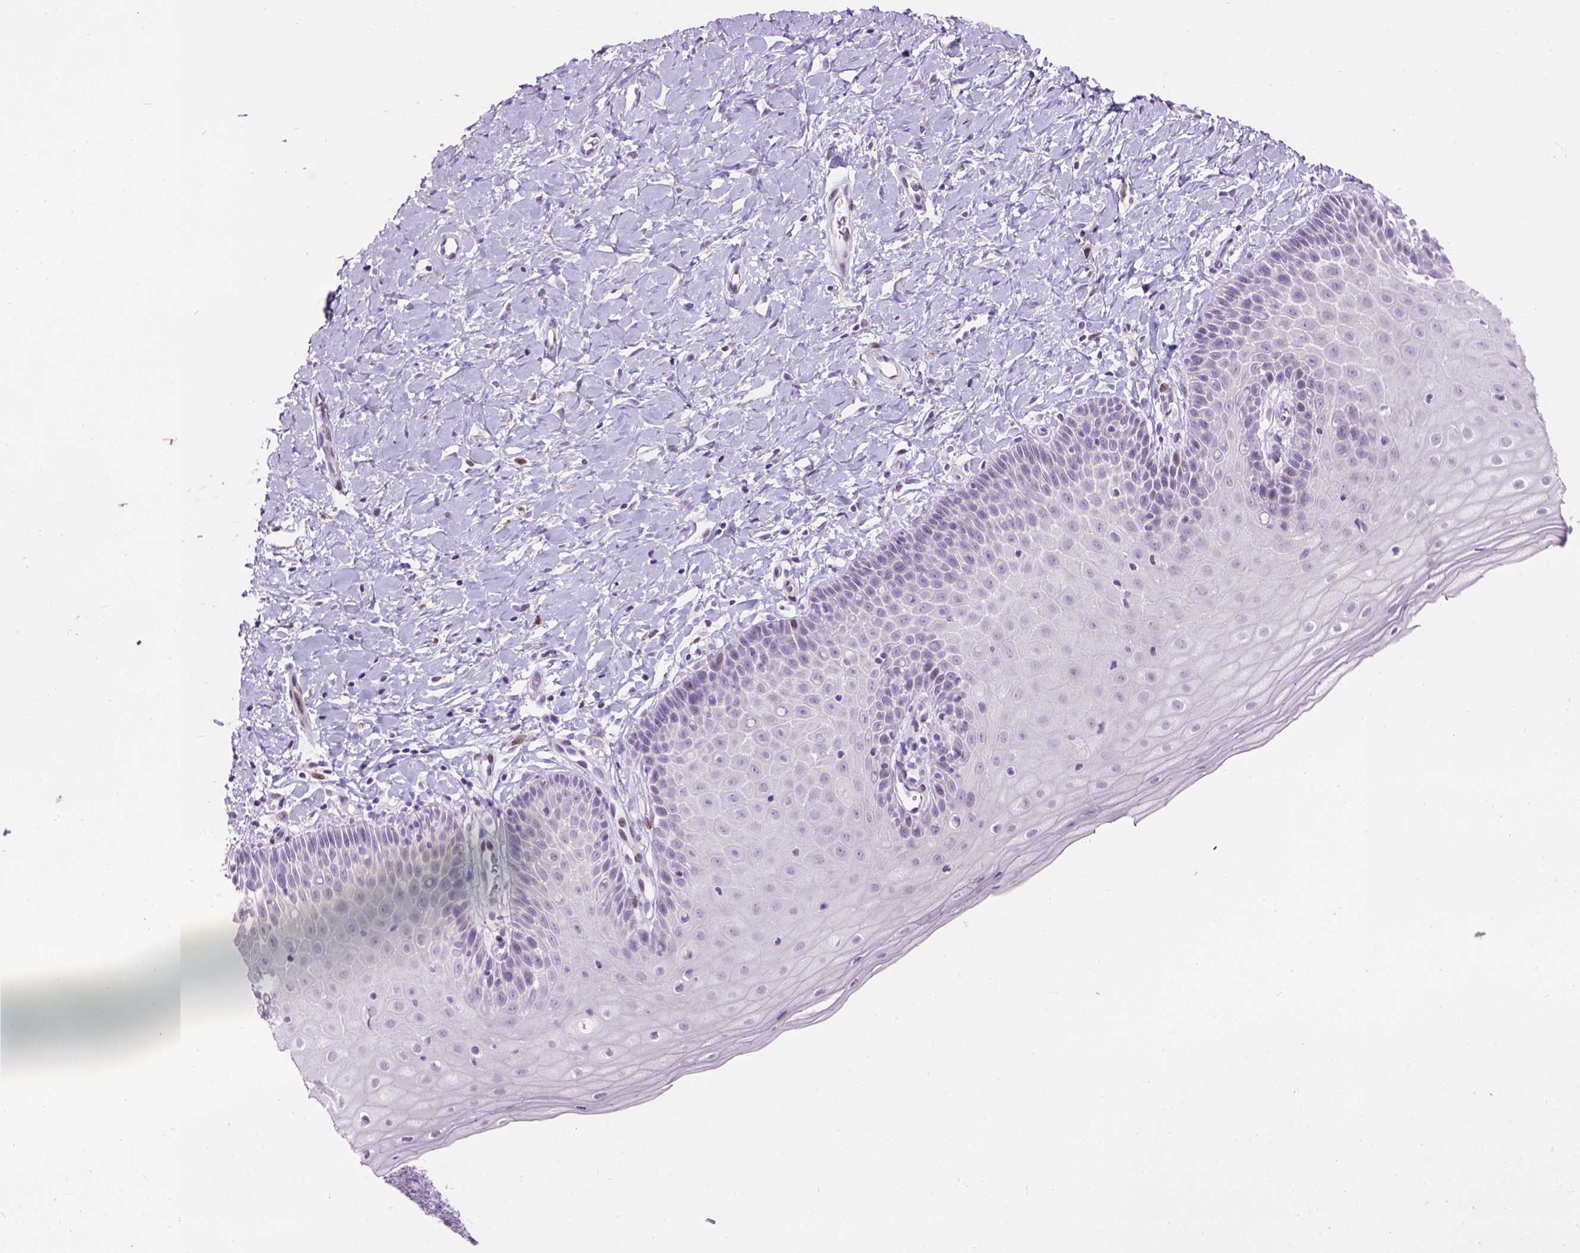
{"staining": {"intensity": "negative", "quantity": "none", "location": "none"}, "tissue": "cervix", "cell_type": "Squamous epithelial cells", "image_type": "normal", "snomed": [{"axis": "morphology", "description": "Normal tissue, NOS"}, {"axis": "topography", "description": "Cervix"}], "caption": "Immunohistochemical staining of unremarkable human cervix shows no significant positivity in squamous epithelial cells. Nuclei are stained in blue.", "gene": "TH", "patient": {"sex": "female", "age": 37}}